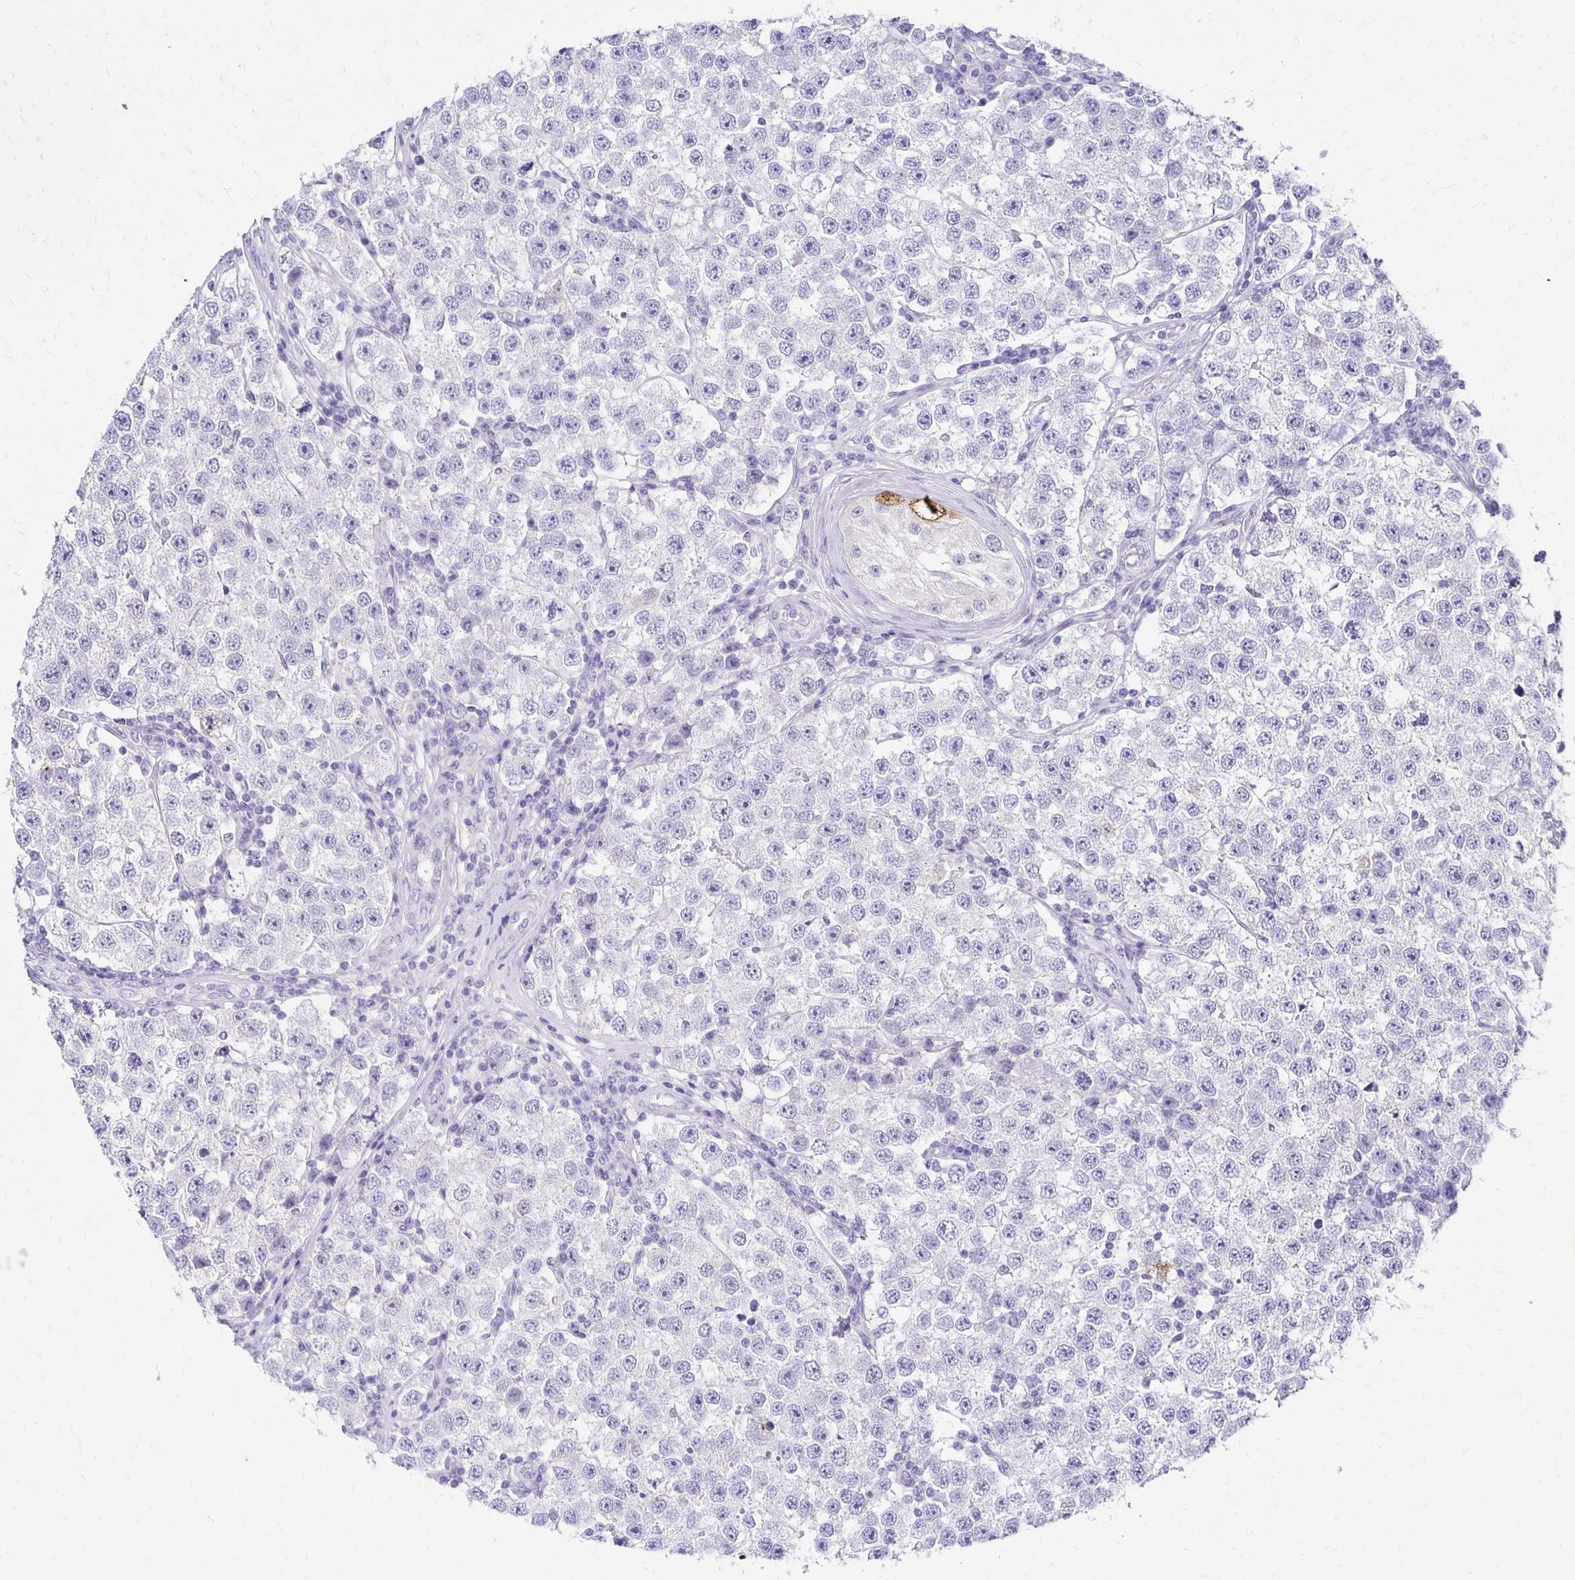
{"staining": {"intensity": "negative", "quantity": "none", "location": "none"}, "tissue": "testis cancer", "cell_type": "Tumor cells", "image_type": "cancer", "snomed": [{"axis": "morphology", "description": "Seminoma, NOS"}, {"axis": "topography", "description": "Testis"}], "caption": "IHC micrograph of human seminoma (testis) stained for a protein (brown), which demonstrates no expression in tumor cells.", "gene": "C1QTNF2", "patient": {"sex": "male", "age": 34}}